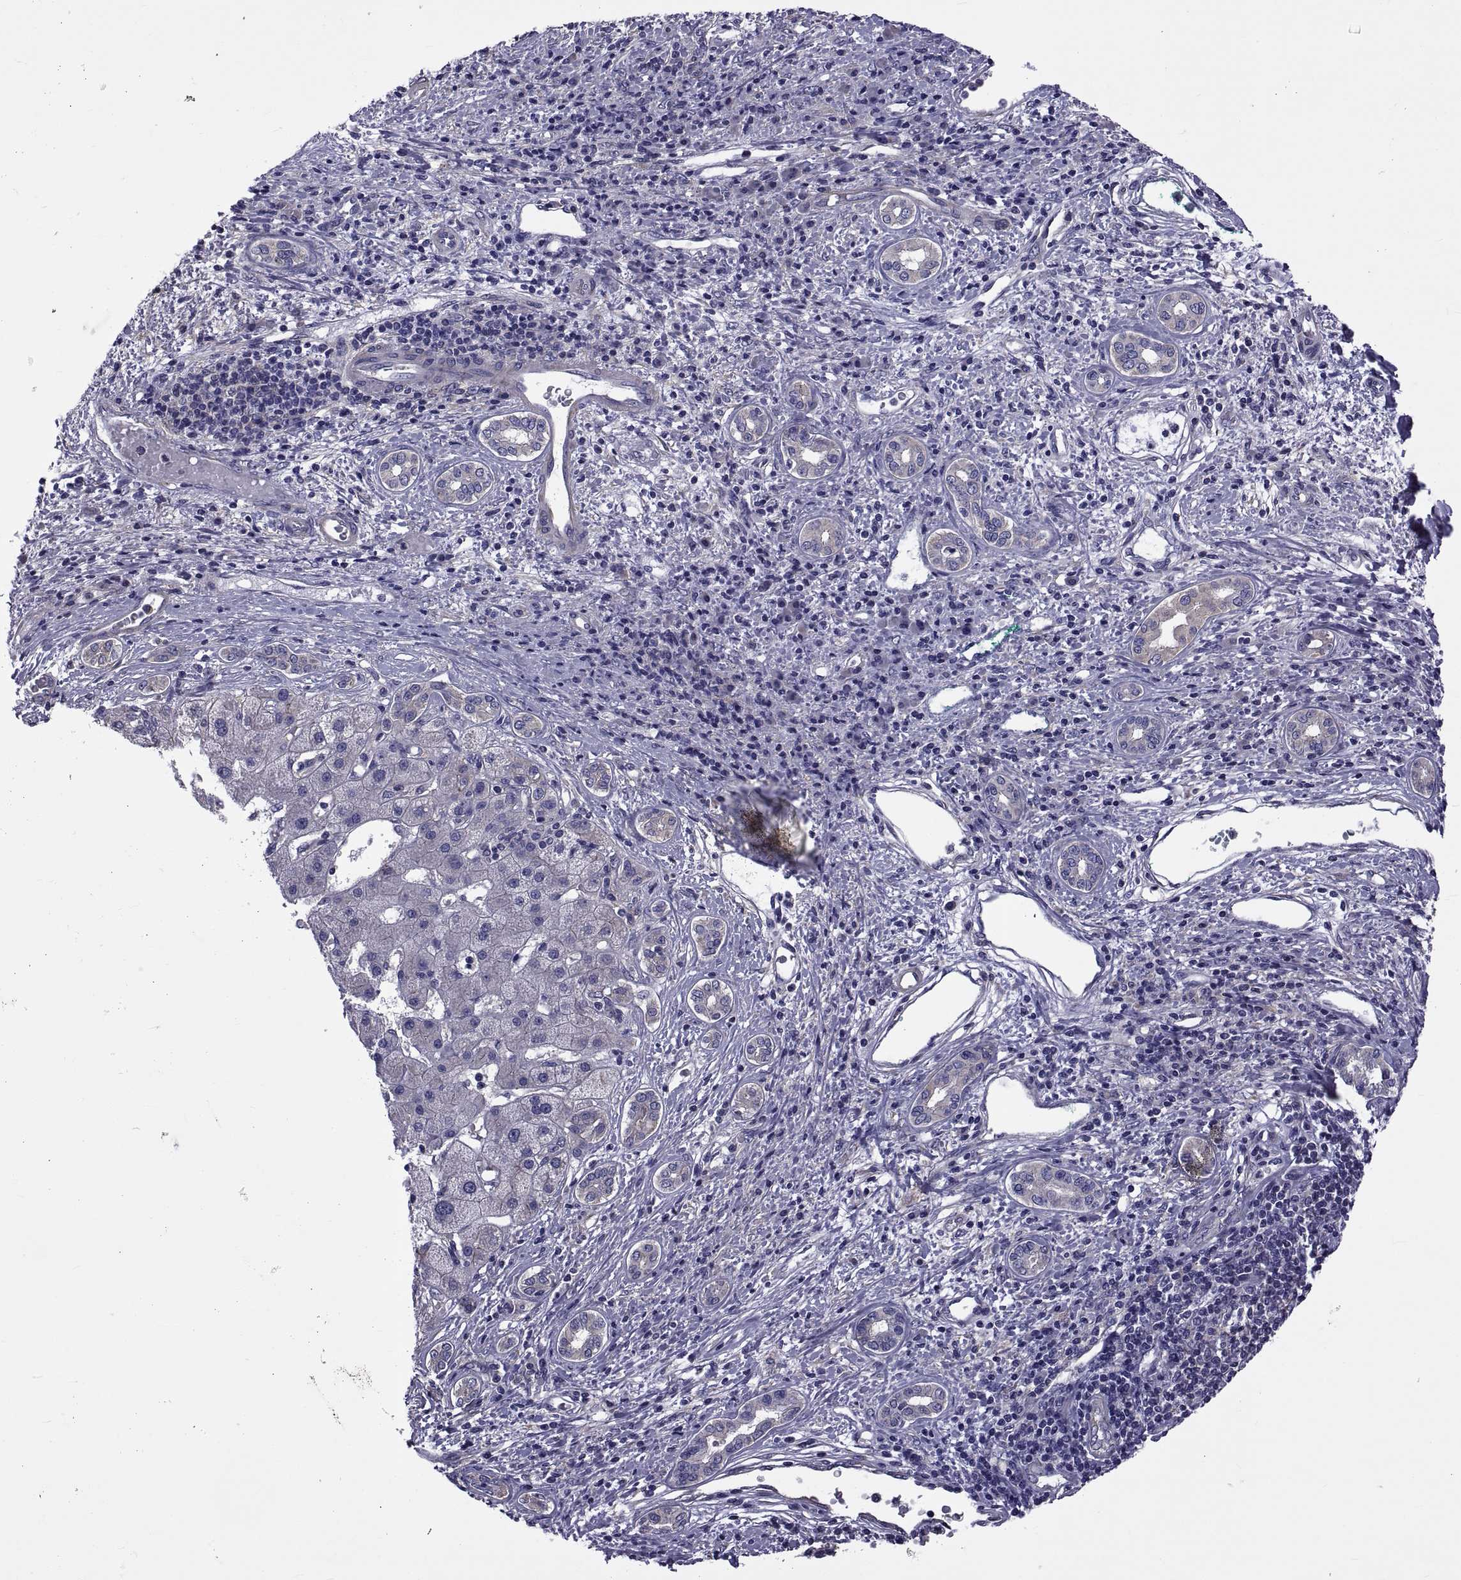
{"staining": {"intensity": "negative", "quantity": "none", "location": "none"}, "tissue": "liver cancer", "cell_type": "Tumor cells", "image_type": "cancer", "snomed": [{"axis": "morphology", "description": "Carcinoma, Hepatocellular, NOS"}, {"axis": "topography", "description": "Liver"}], "caption": "A high-resolution histopathology image shows immunohistochemistry staining of liver cancer (hepatocellular carcinoma), which exhibits no significant expression in tumor cells.", "gene": "TMC3", "patient": {"sex": "male", "age": 65}}